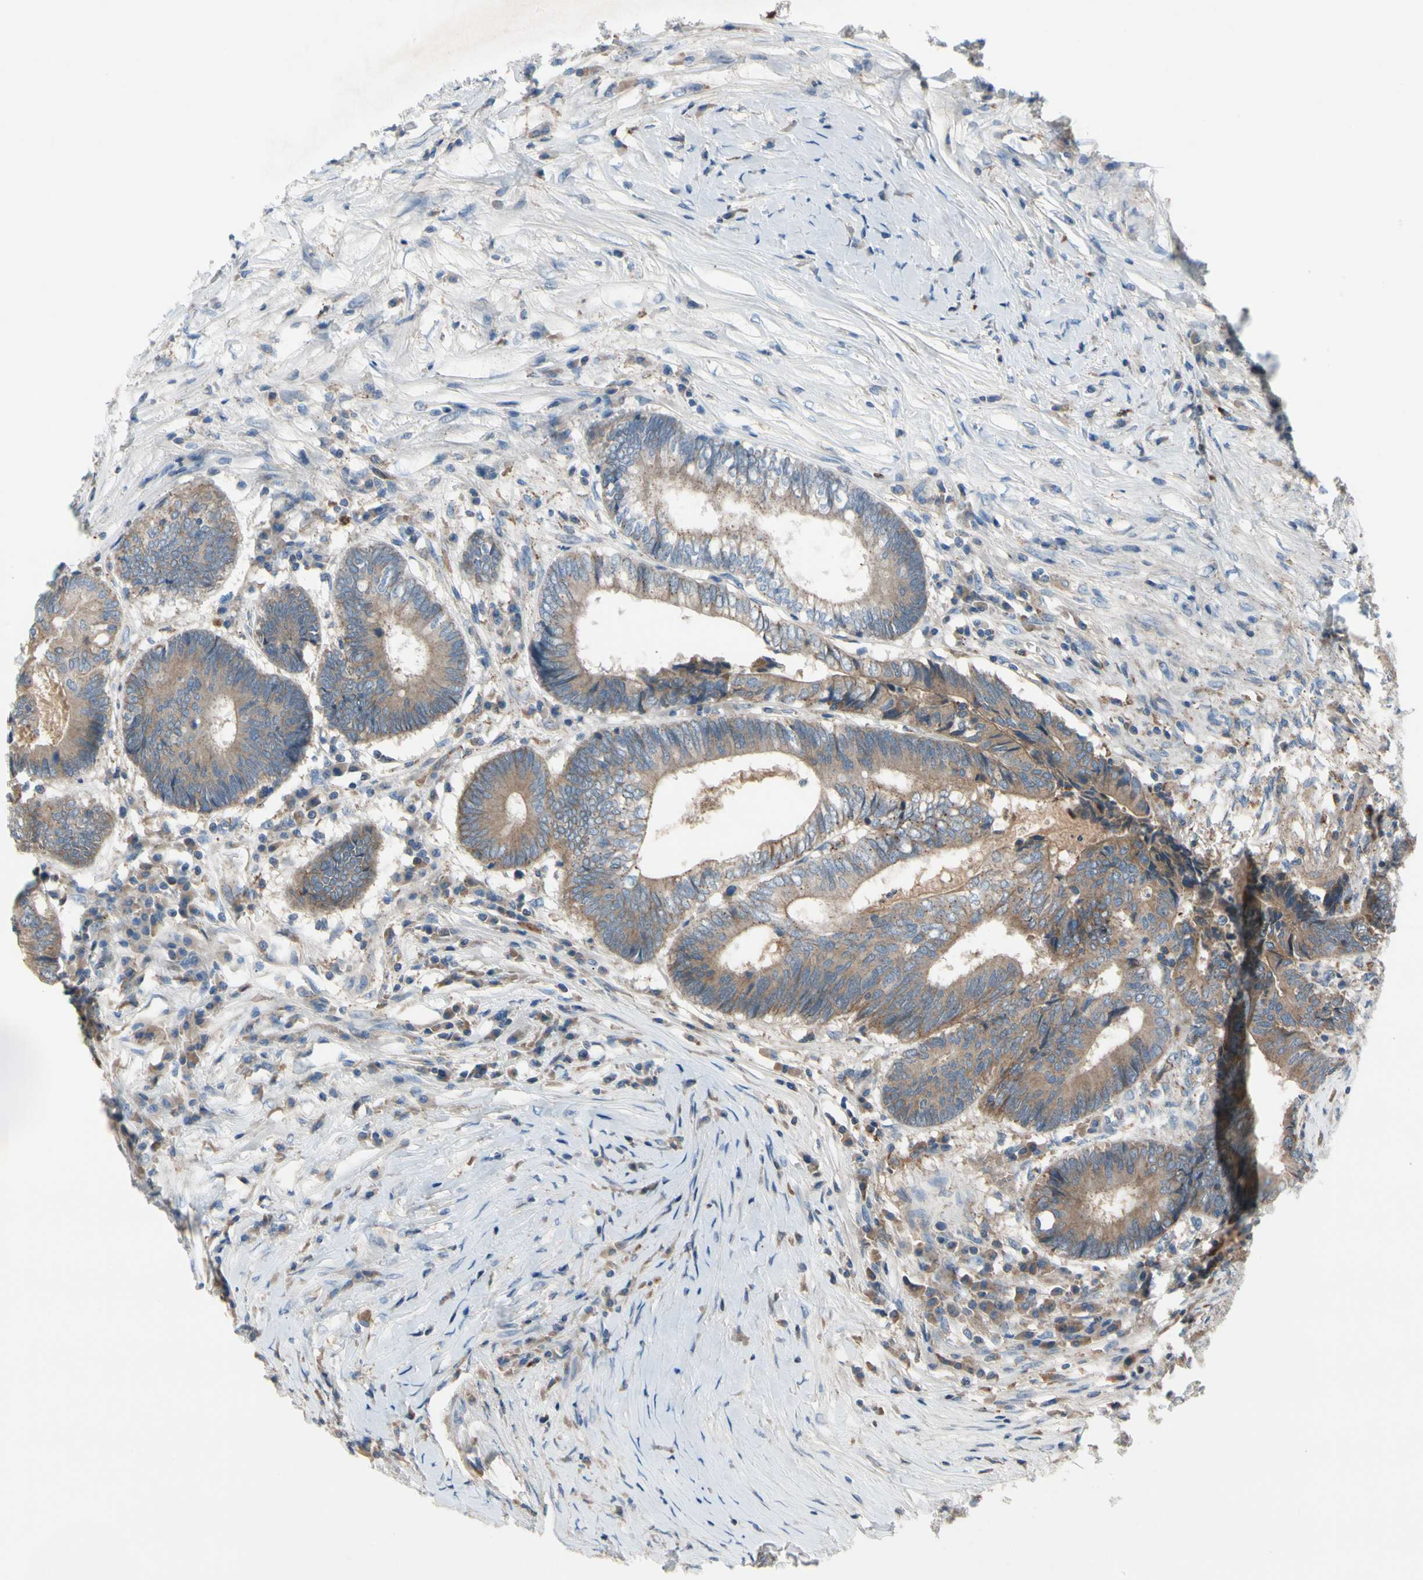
{"staining": {"intensity": "moderate", "quantity": ">75%", "location": "cytoplasmic/membranous"}, "tissue": "colorectal cancer", "cell_type": "Tumor cells", "image_type": "cancer", "snomed": [{"axis": "morphology", "description": "Adenocarcinoma, NOS"}, {"axis": "topography", "description": "Rectum"}], "caption": "Brown immunohistochemical staining in colorectal cancer (adenocarcinoma) reveals moderate cytoplasmic/membranous staining in approximately >75% of tumor cells.", "gene": "HJURP", "patient": {"sex": "male", "age": 63}}